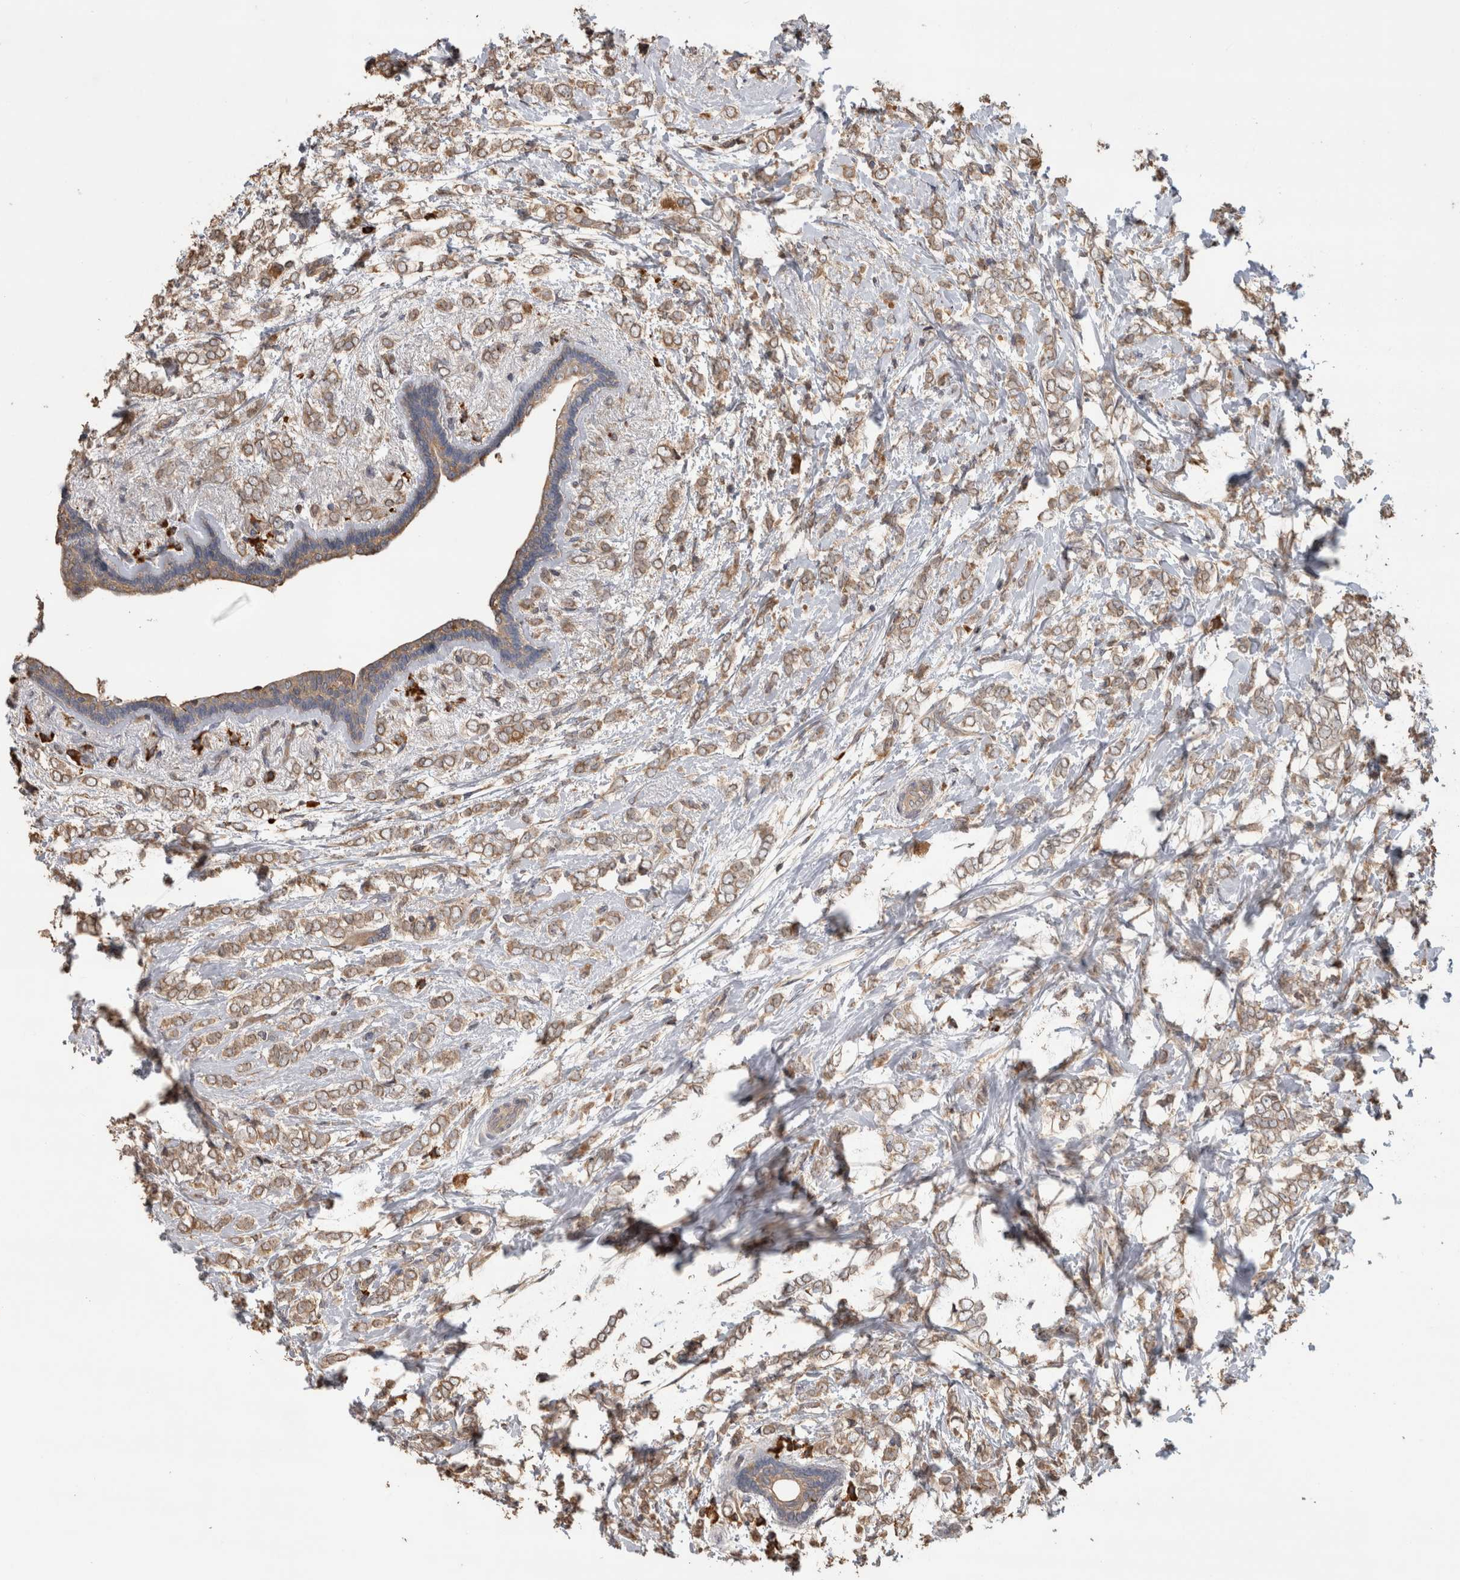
{"staining": {"intensity": "weak", "quantity": ">75%", "location": "cytoplasmic/membranous"}, "tissue": "breast cancer", "cell_type": "Tumor cells", "image_type": "cancer", "snomed": [{"axis": "morphology", "description": "Normal tissue, NOS"}, {"axis": "morphology", "description": "Lobular carcinoma"}, {"axis": "topography", "description": "Breast"}], "caption": "Approximately >75% of tumor cells in lobular carcinoma (breast) display weak cytoplasmic/membranous protein expression as visualized by brown immunohistochemical staining.", "gene": "TBCE", "patient": {"sex": "female", "age": 47}}